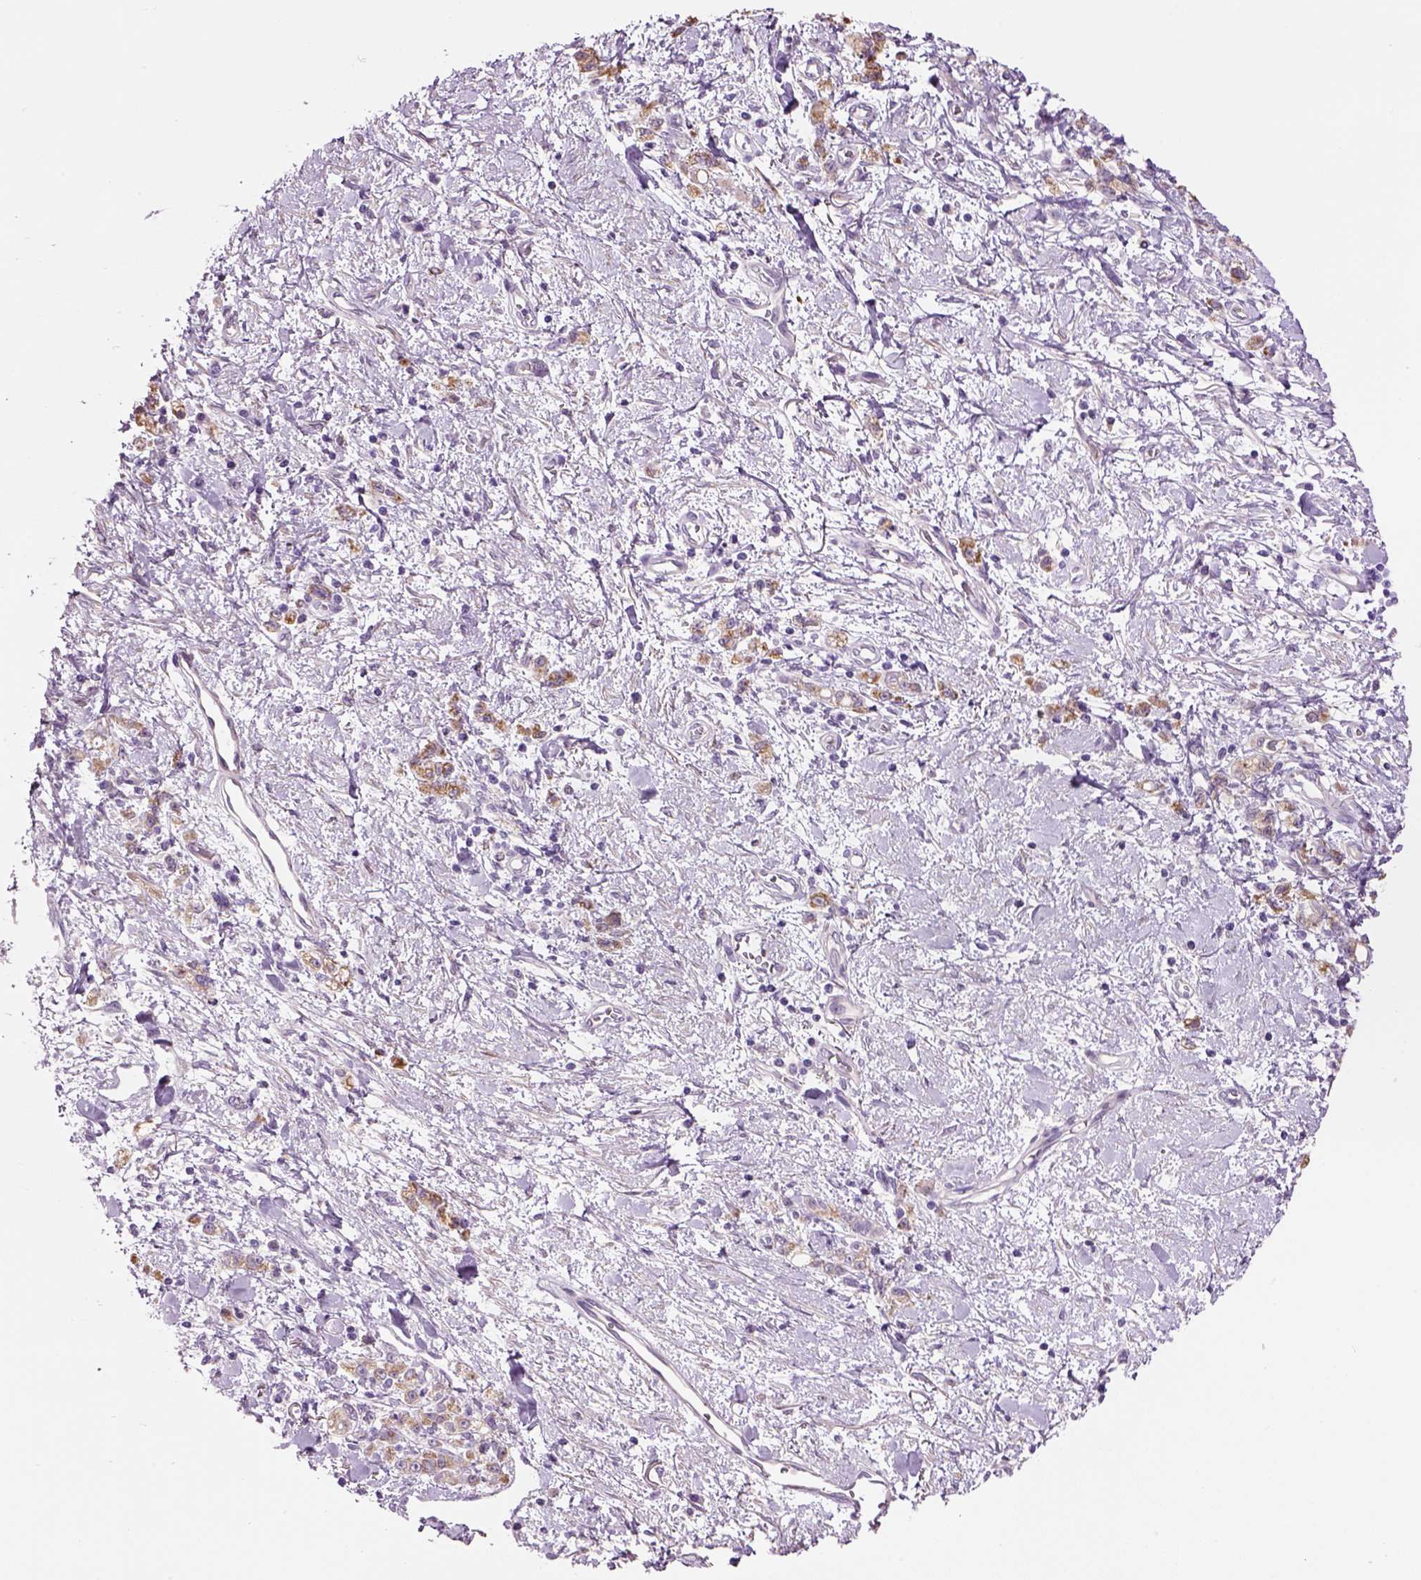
{"staining": {"intensity": "moderate", "quantity": "25%-75%", "location": "cytoplasmic/membranous"}, "tissue": "stomach cancer", "cell_type": "Tumor cells", "image_type": "cancer", "snomed": [{"axis": "morphology", "description": "Adenocarcinoma, NOS"}, {"axis": "topography", "description": "Stomach"}], "caption": "Immunohistochemistry (DAB (3,3'-diaminobenzidine)) staining of human stomach adenocarcinoma shows moderate cytoplasmic/membranous protein positivity in approximately 25%-75% of tumor cells.", "gene": "IFT52", "patient": {"sex": "male", "age": 77}}